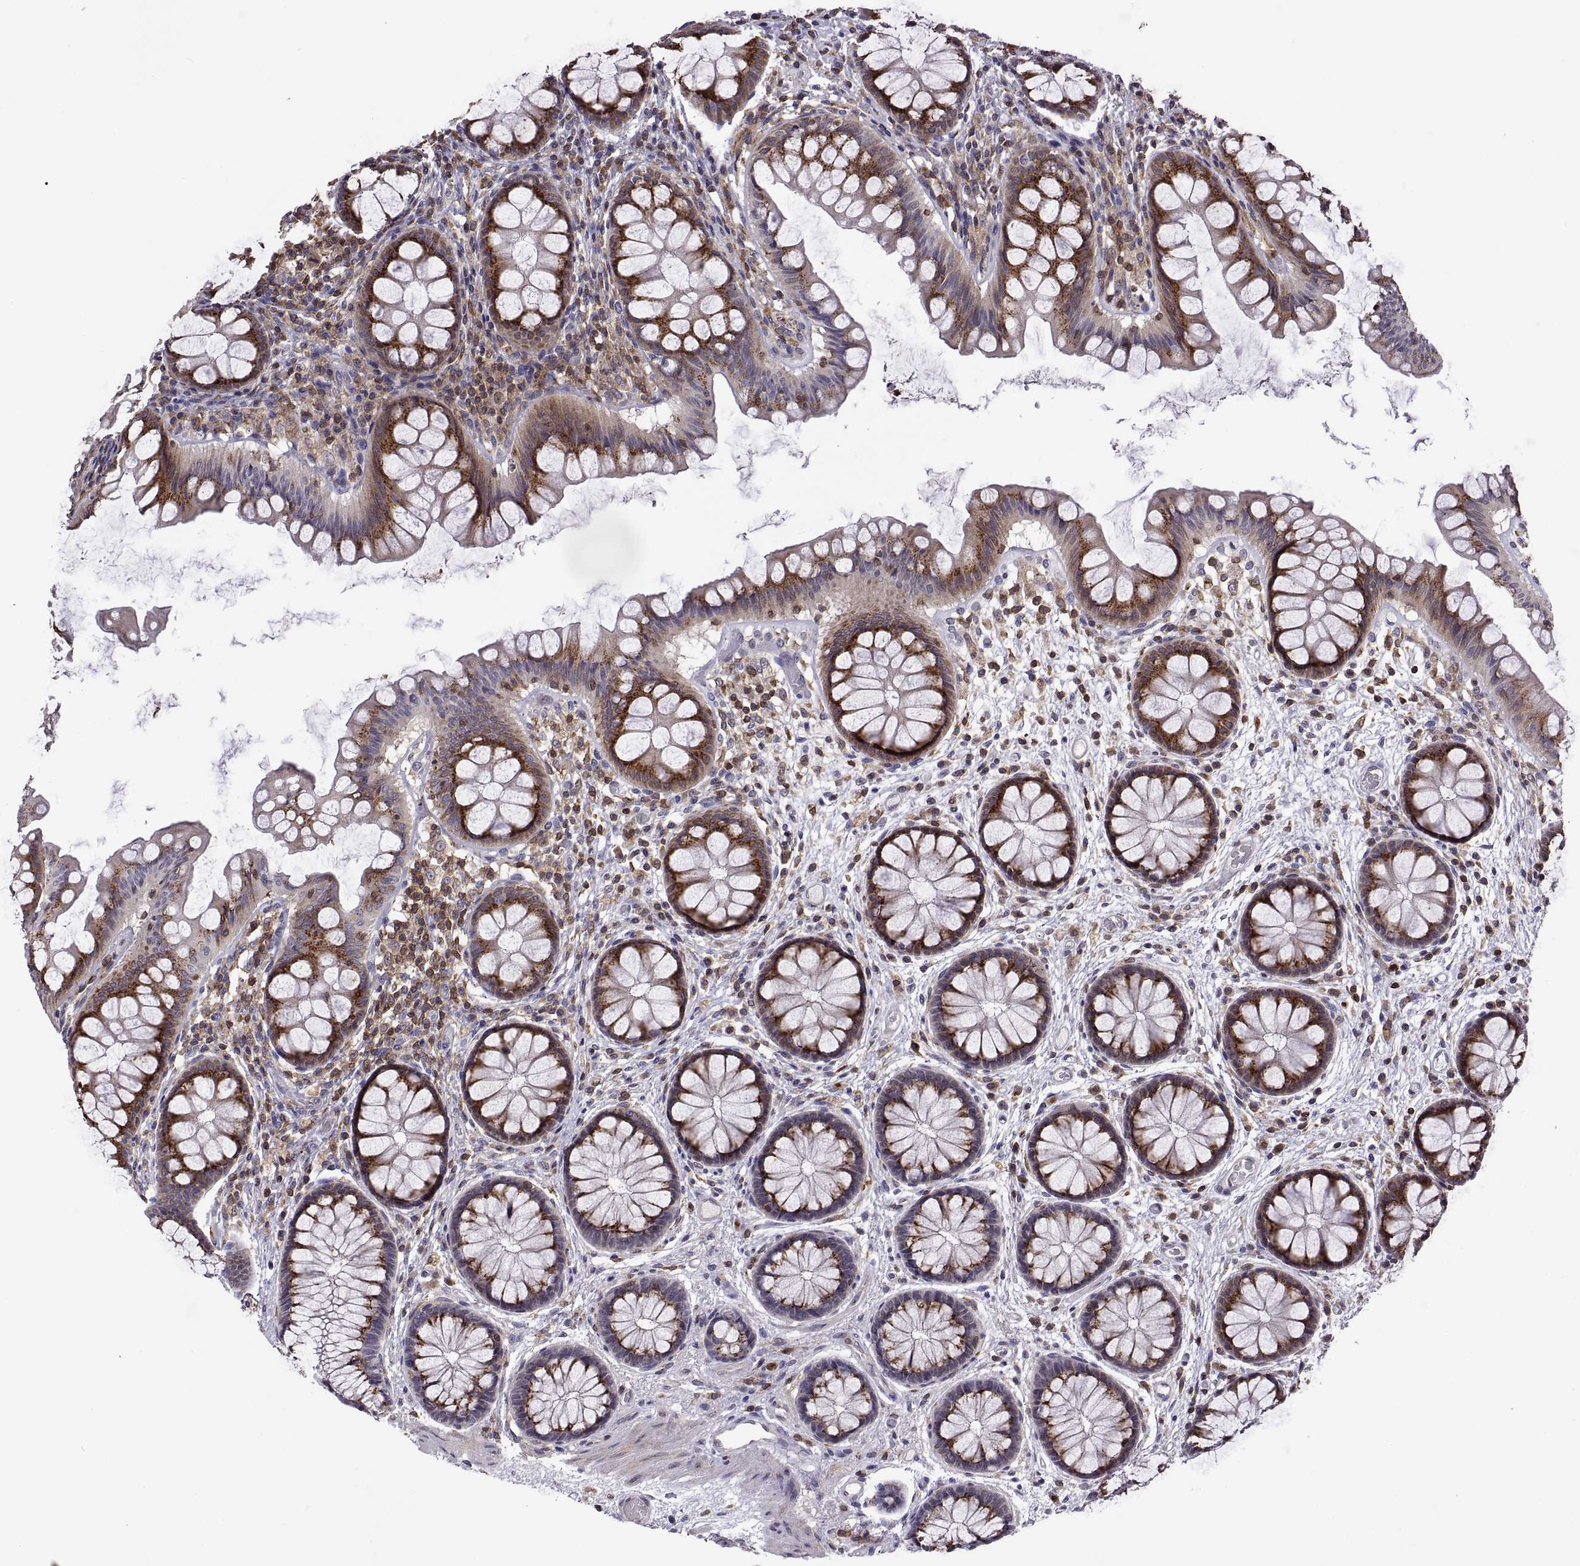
{"staining": {"intensity": "negative", "quantity": "none", "location": "none"}, "tissue": "colon", "cell_type": "Endothelial cells", "image_type": "normal", "snomed": [{"axis": "morphology", "description": "Normal tissue, NOS"}, {"axis": "topography", "description": "Colon"}], "caption": "Human colon stained for a protein using immunohistochemistry (IHC) reveals no positivity in endothelial cells.", "gene": "ACAP1", "patient": {"sex": "female", "age": 65}}